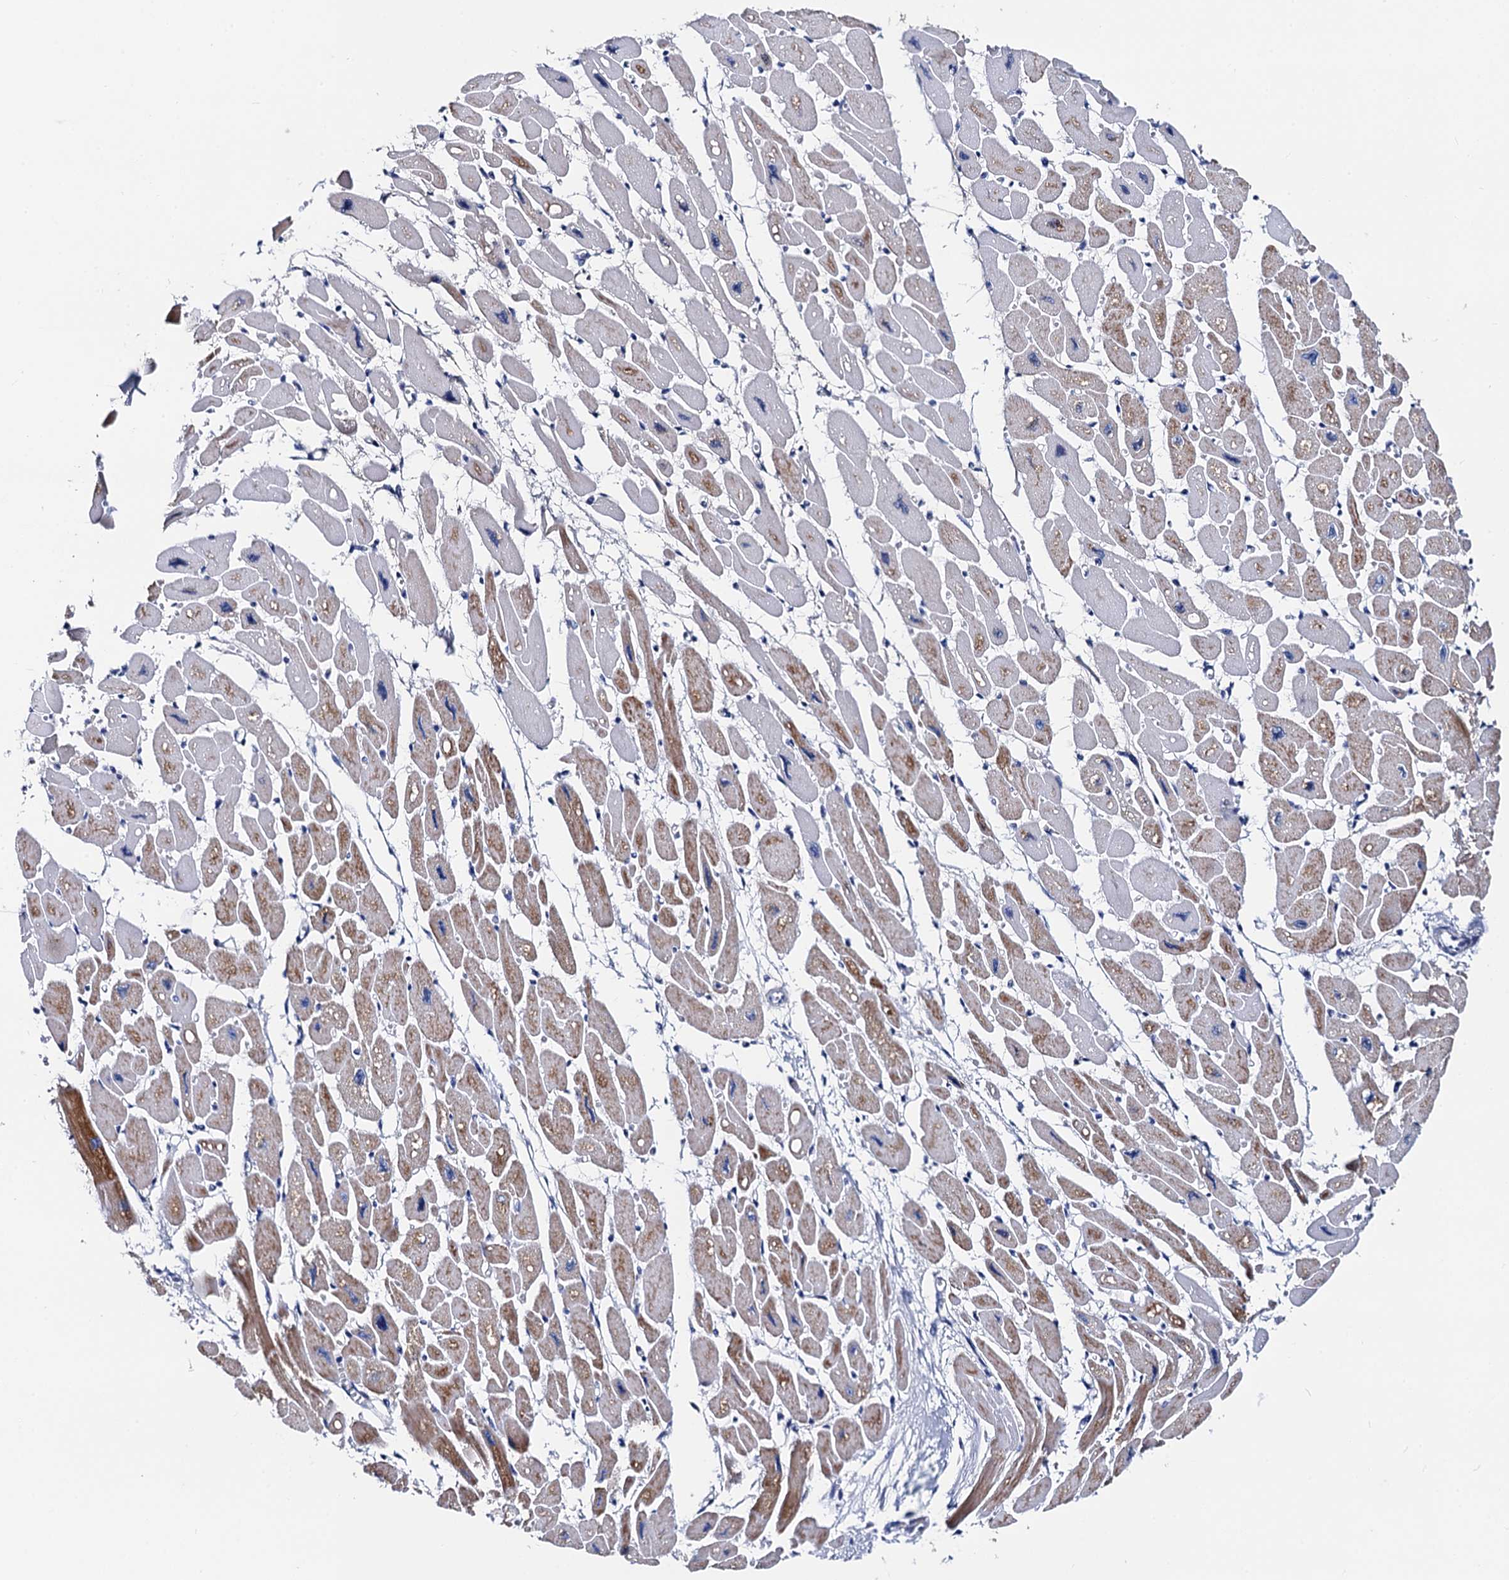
{"staining": {"intensity": "moderate", "quantity": "25%-75%", "location": "cytoplasmic/membranous"}, "tissue": "heart muscle", "cell_type": "Cardiomyocytes", "image_type": "normal", "snomed": [{"axis": "morphology", "description": "Normal tissue, NOS"}, {"axis": "topography", "description": "Heart"}], "caption": "Immunohistochemistry image of normal heart muscle: heart muscle stained using immunohistochemistry reveals medium levels of moderate protein expression localized specifically in the cytoplasmic/membranous of cardiomyocytes, appearing as a cytoplasmic/membranous brown color.", "gene": "ACADSB", "patient": {"sex": "female", "age": 54}}